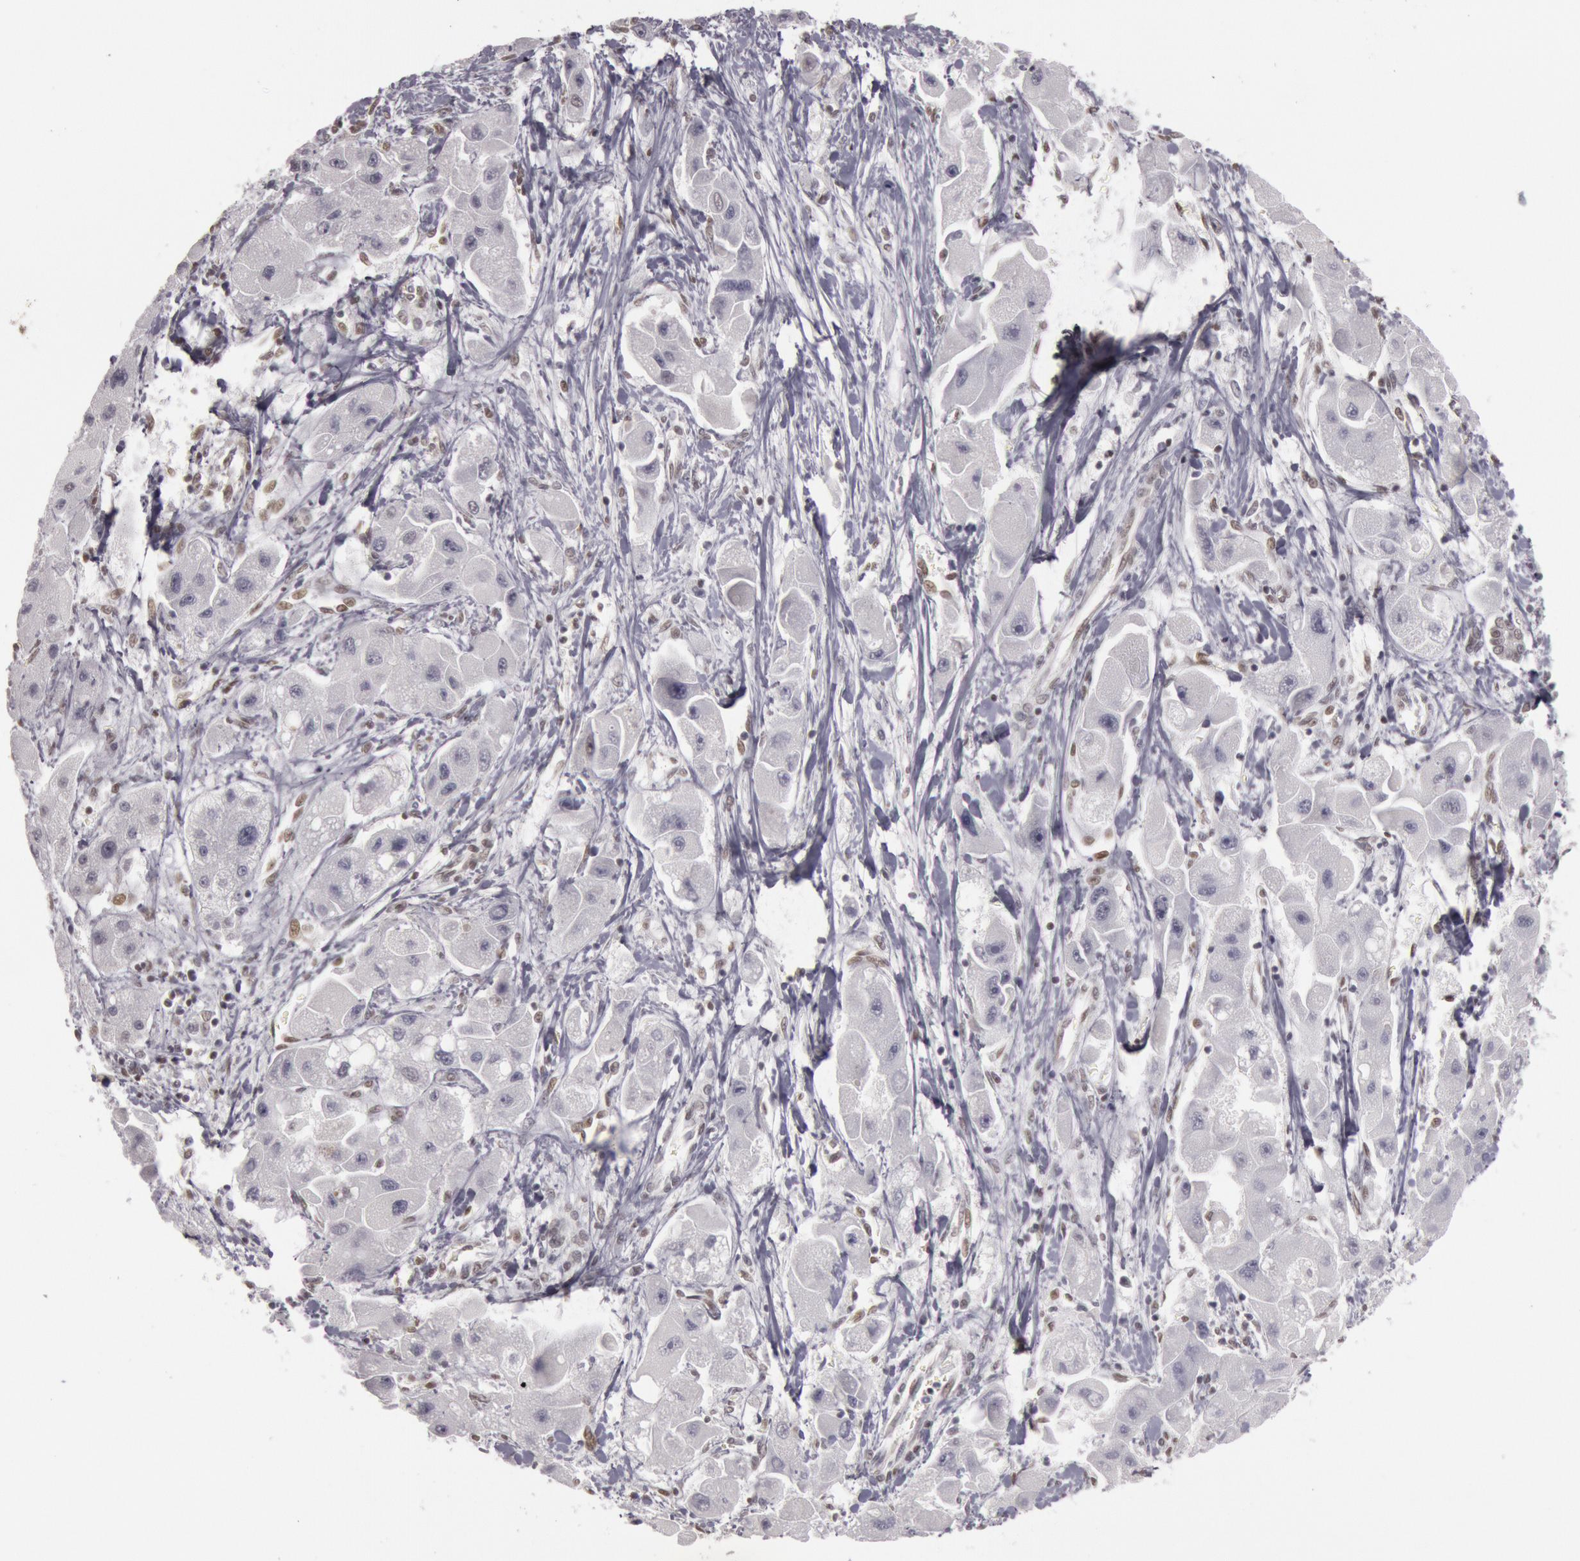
{"staining": {"intensity": "negative", "quantity": "none", "location": "none"}, "tissue": "liver cancer", "cell_type": "Tumor cells", "image_type": "cancer", "snomed": [{"axis": "morphology", "description": "Carcinoma, Hepatocellular, NOS"}, {"axis": "topography", "description": "Liver"}], "caption": "IHC of human hepatocellular carcinoma (liver) demonstrates no expression in tumor cells. (DAB immunohistochemistry visualized using brightfield microscopy, high magnification).", "gene": "ESS2", "patient": {"sex": "male", "age": 24}}